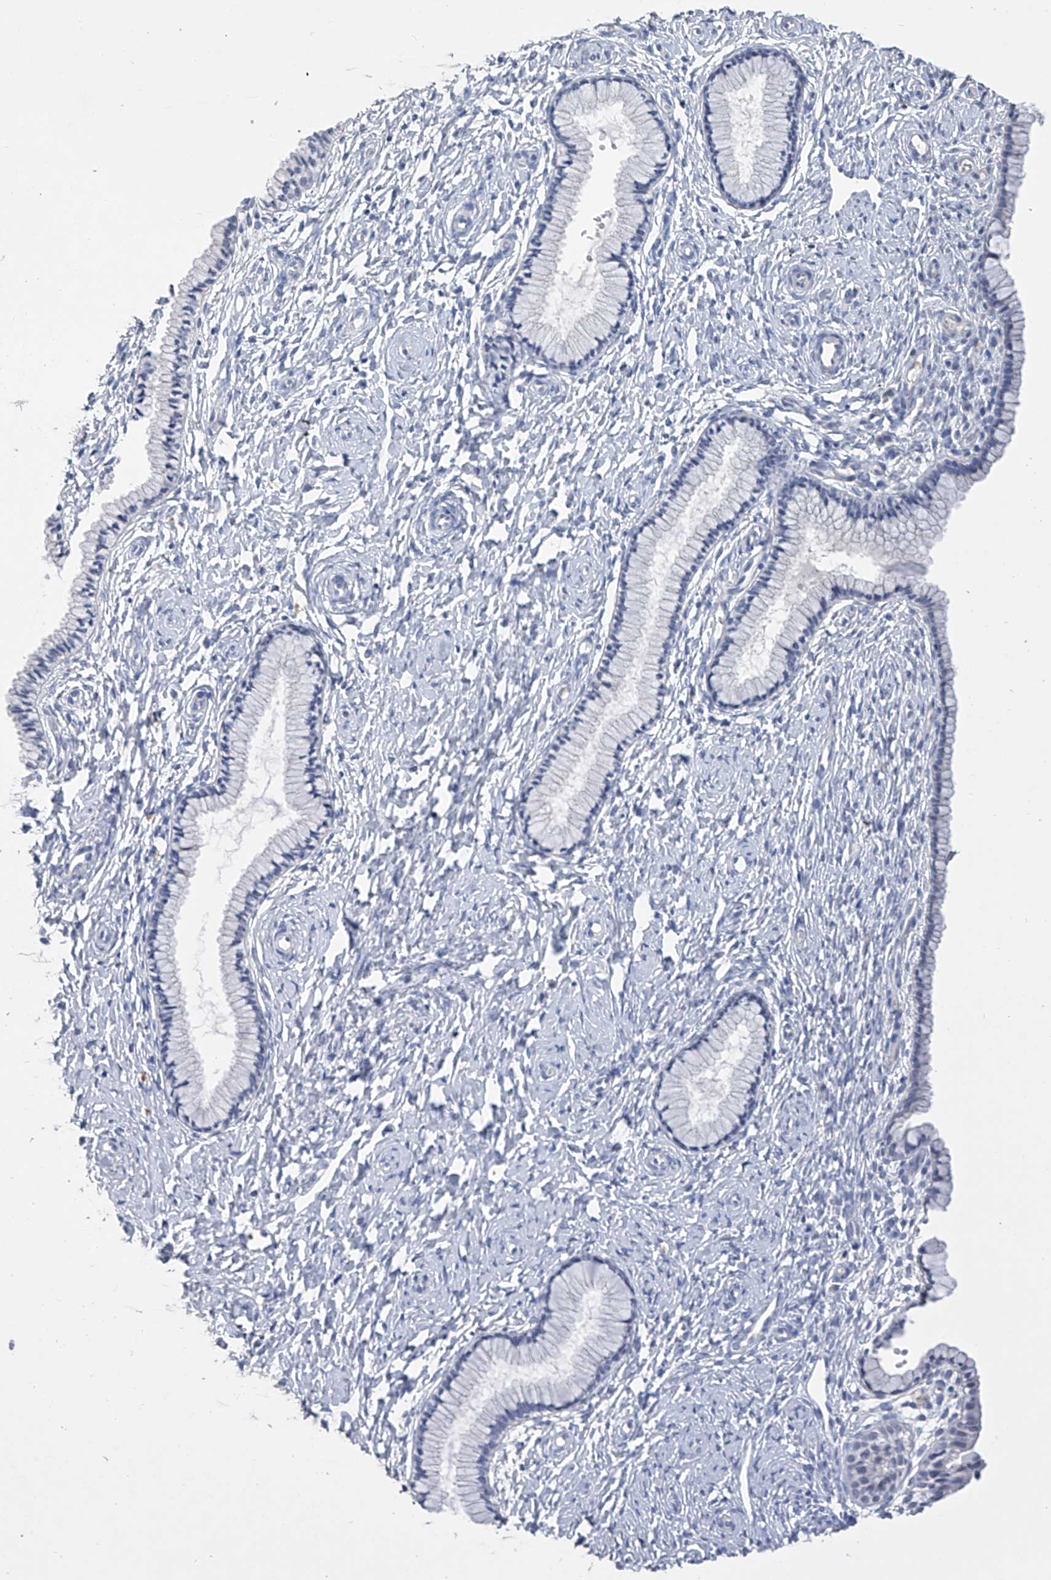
{"staining": {"intensity": "negative", "quantity": "none", "location": "none"}, "tissue": "cervix", "cell_type": "Glandular cells", "image_type": "normal", "snomed": [{"axis": "morphology", "description": "Normal tissue, NOS"}, {"axis": "topography", "description": "Cervix"}], "caption": "An immunohistochemistry (IHC) image of normal cervix is shown. There is no staining in glandular cells of cervix.", "gene": "ADRA1A", "patient": {"sex": "female", "age": 33}}